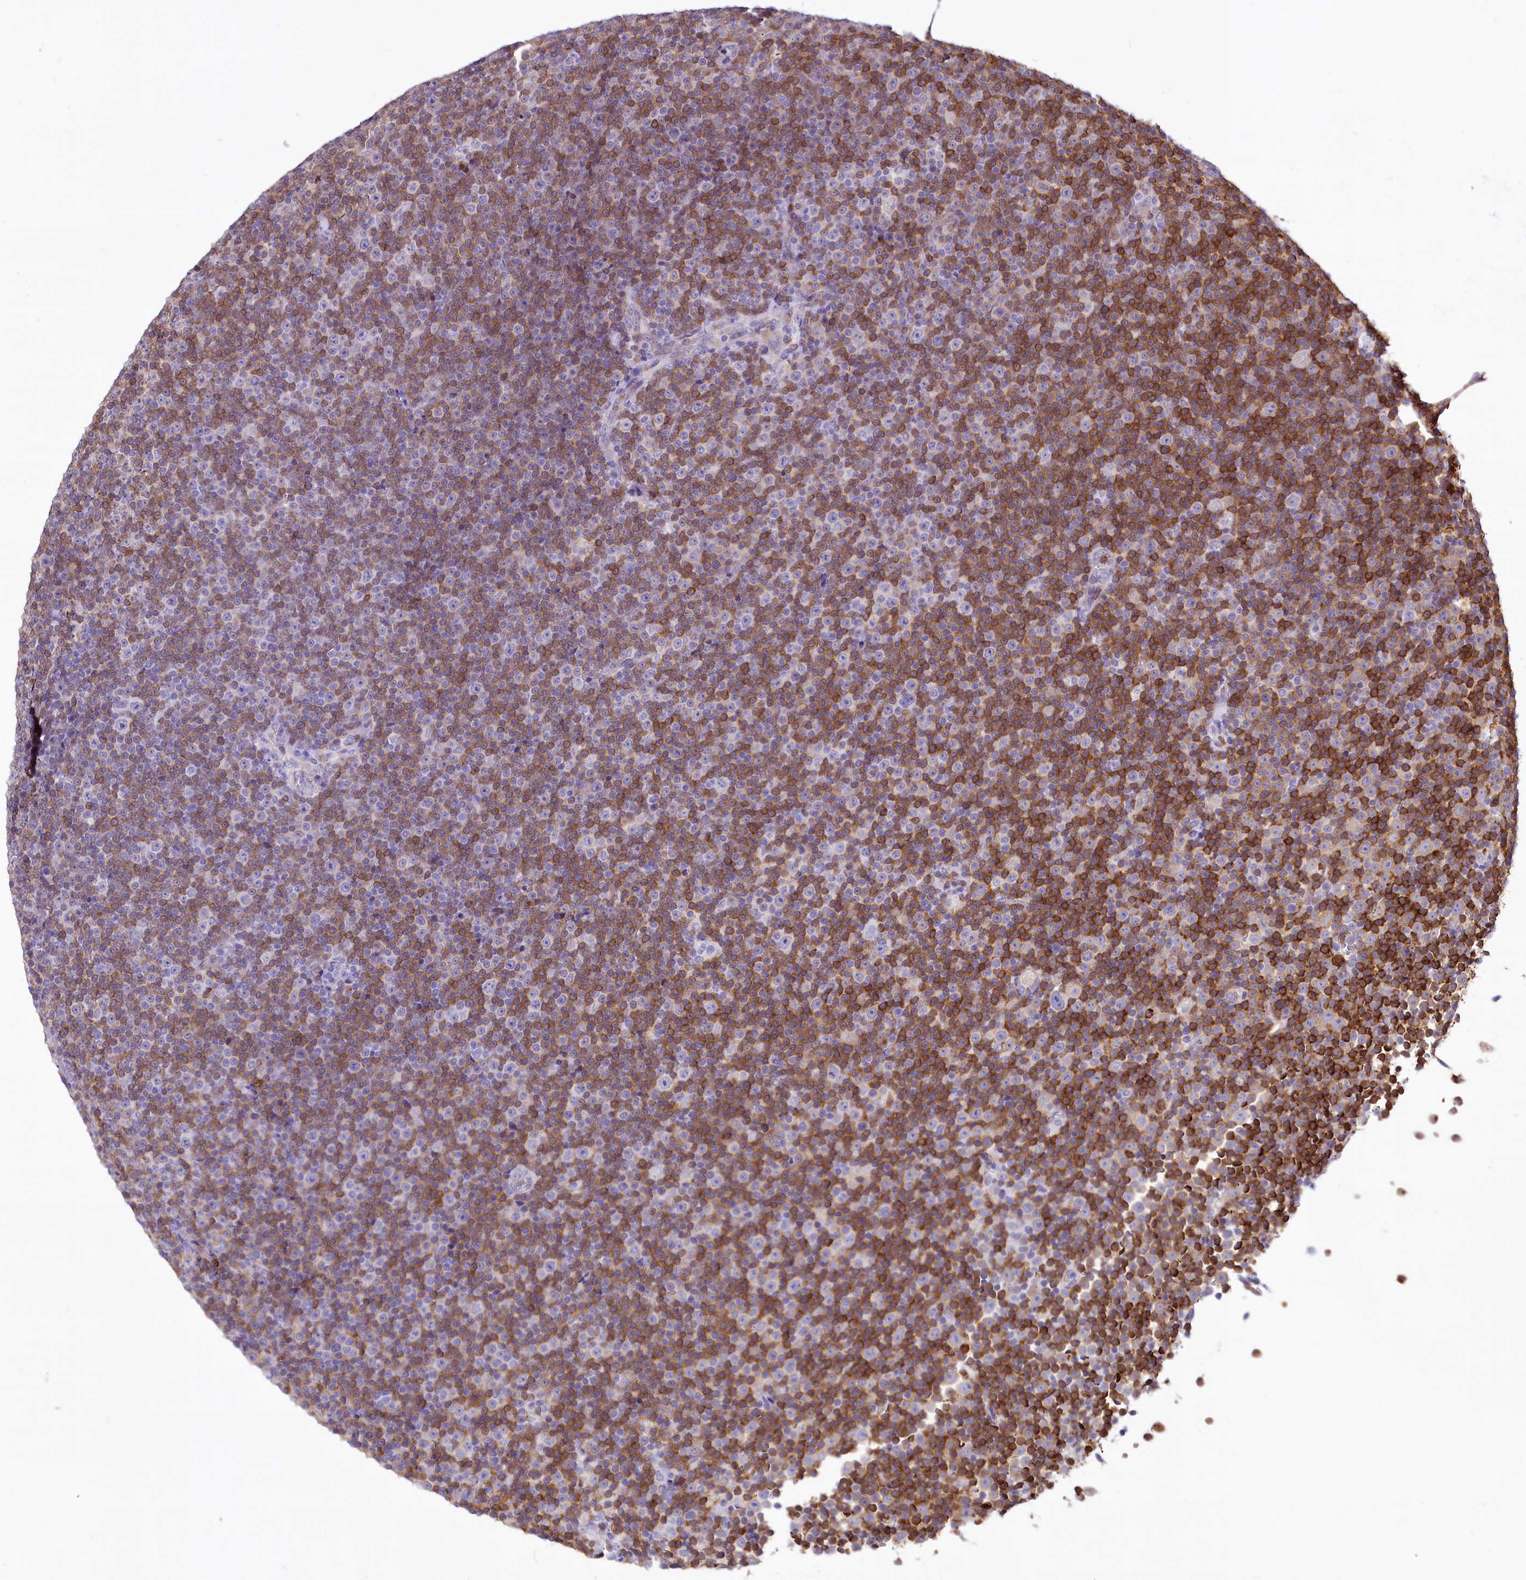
{"staining": {"intensity": "negative", "quantity": "none", "location": "none"}, "tissue": "lymphoma", "cell_type": "Tumor cells", "image_type": "cancer", "snomed": [{"axis": "morphology", "description": "Malignant lymphoma, non-Hodgkin's type, Low grade"}, {"axis": "topography", "description": "Lymph node"}], "caption": "The histopathology image shows no significant positivity in tumor cells of lymphoma. (Brightfield microscopy of DAB IHC at high magnification).", "gene": "BANK1", "patient": {"sex": "female", "age": 67}}